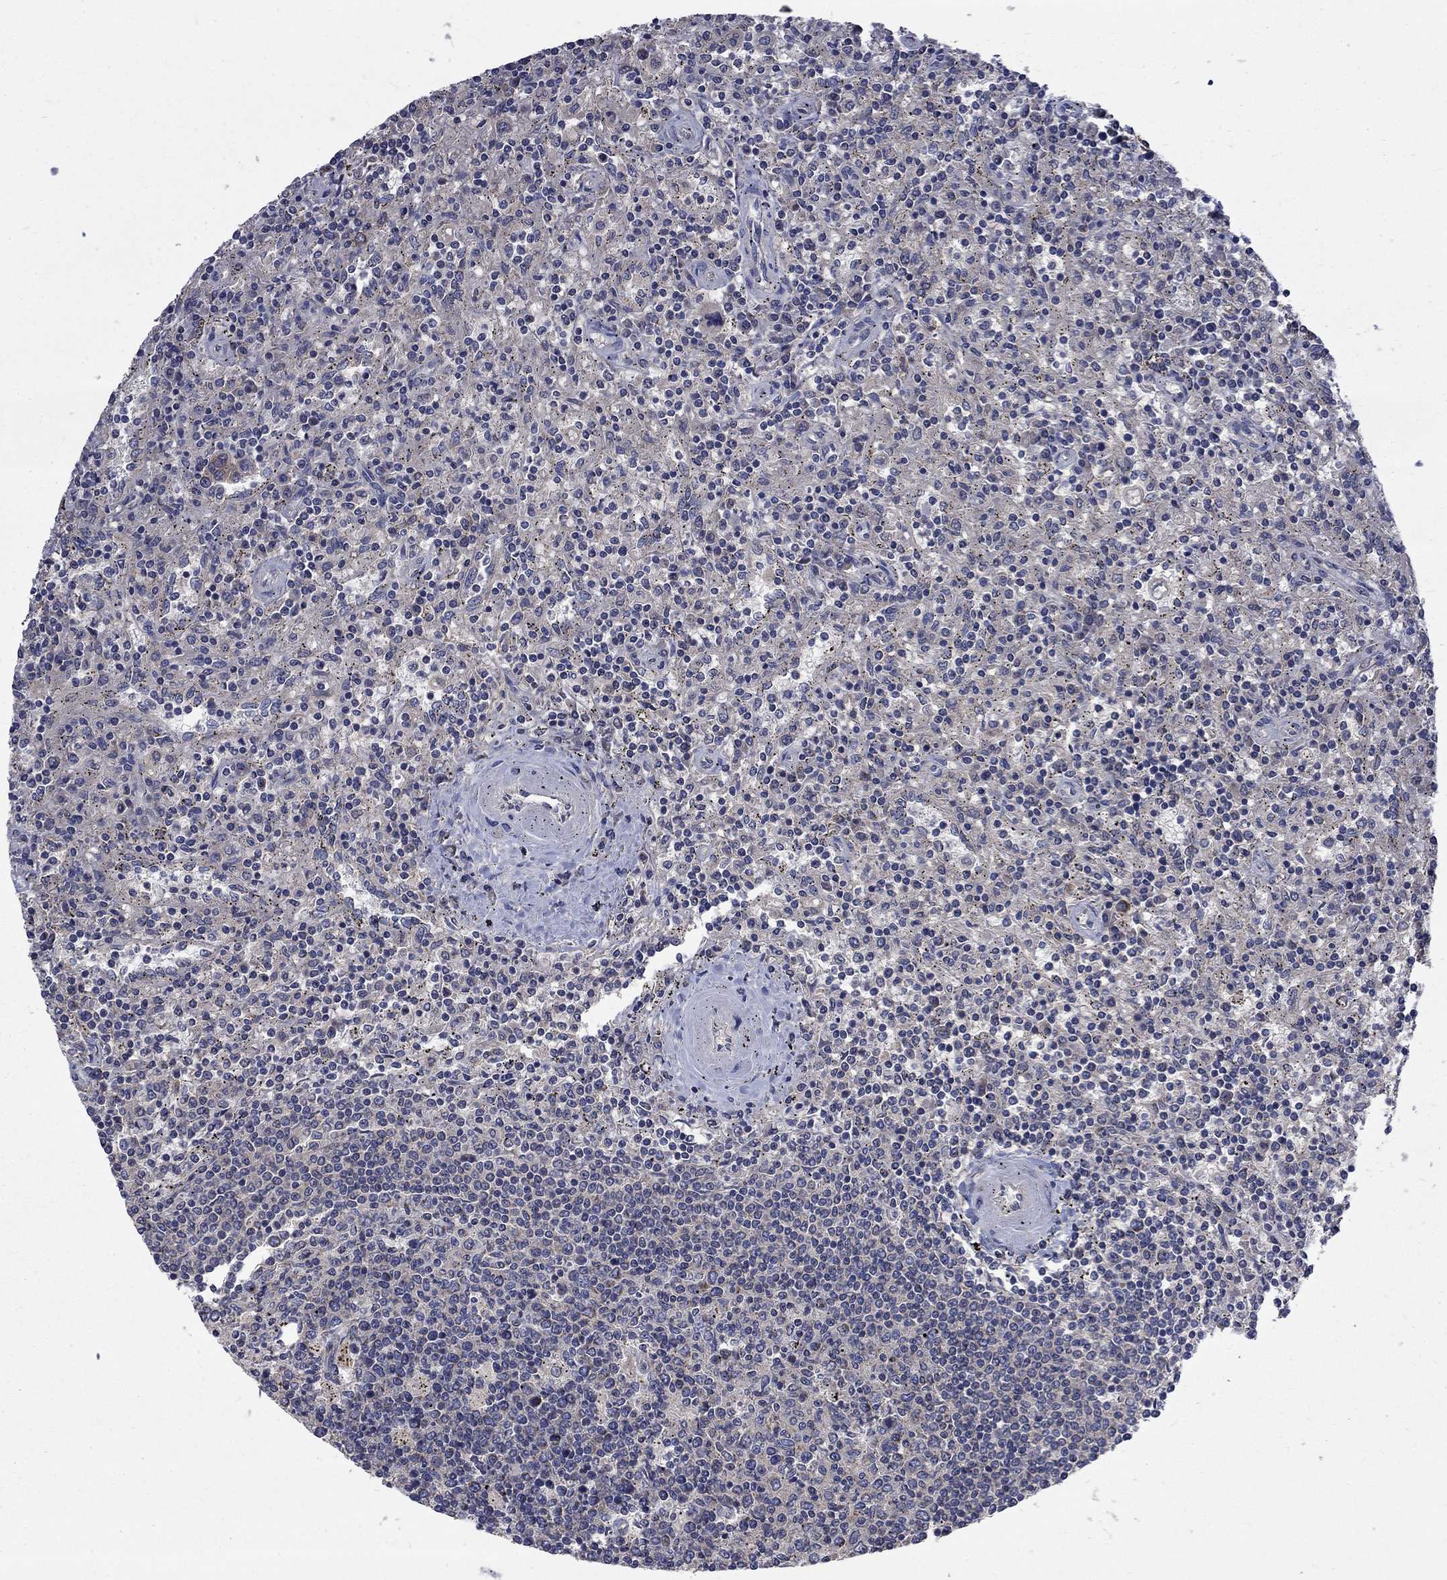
{"staining": {"intensity": "negative", "quantity": "none", "location": "none"}, "tissue": "lymphoma", "cell_type": "Tumor cells", "image_type": "cancer", "snomed": [{"axis": "morphology", "description": "Malignant lymphoma, non-Hodgkin's type, Low grade"}, {"axis": "topography", "description": "Spleen"}], "caption": "Immunohistochemistry of human low-grade malignant lymphoma, non-Hodgkin's type exhibits no staining in tumor cells.", "gene": "HSPA12A", "patient": {"sex": "male", "age": 62}}